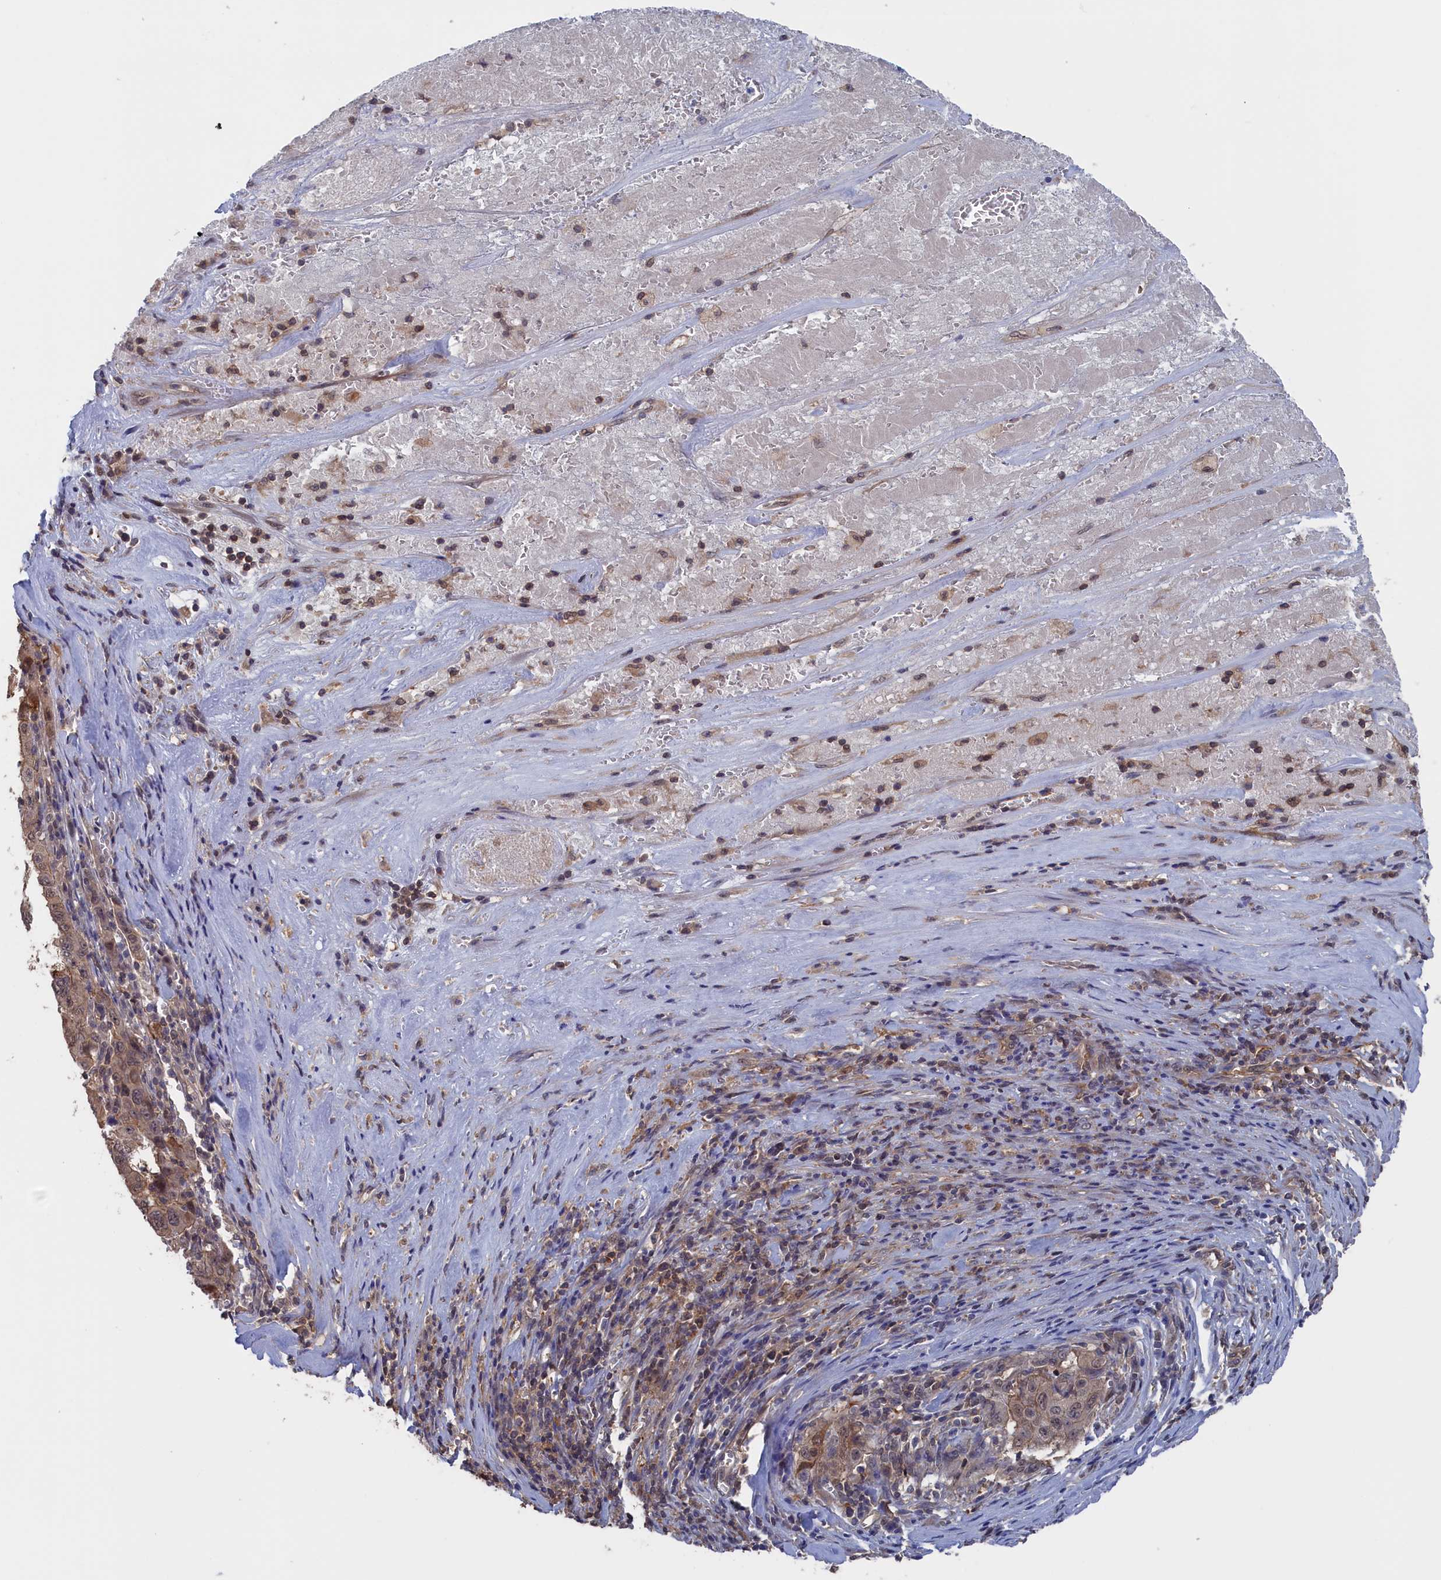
{"staining": {"intensity": "moderate", "quantity": "25%-75%", "location": "cytoplasmic/membranous,nuclear"}, "tissue": "pancreatic cancer", "cell_type": "Tumor cells", "image_type": "cancer", "snomed": [{"axis": "morphology", "description": "Adenocarcinoma, NOS"}, {"axis": "topography", "description": "Pancreas"}], "caption": "A high-resolution histopathology image shows IHC staining of adenocarcinoma (pancreatic), which reveals moderate cytoplasmic/membranous and nuclear staining in about 25%-75% of tumor cells. (DAB (3,3'-diaminobenzidine) IHC with brightfield microscopy, high magnification).", "gene": "NUTF2", "patient": {"sex": "male", "age": 63}}